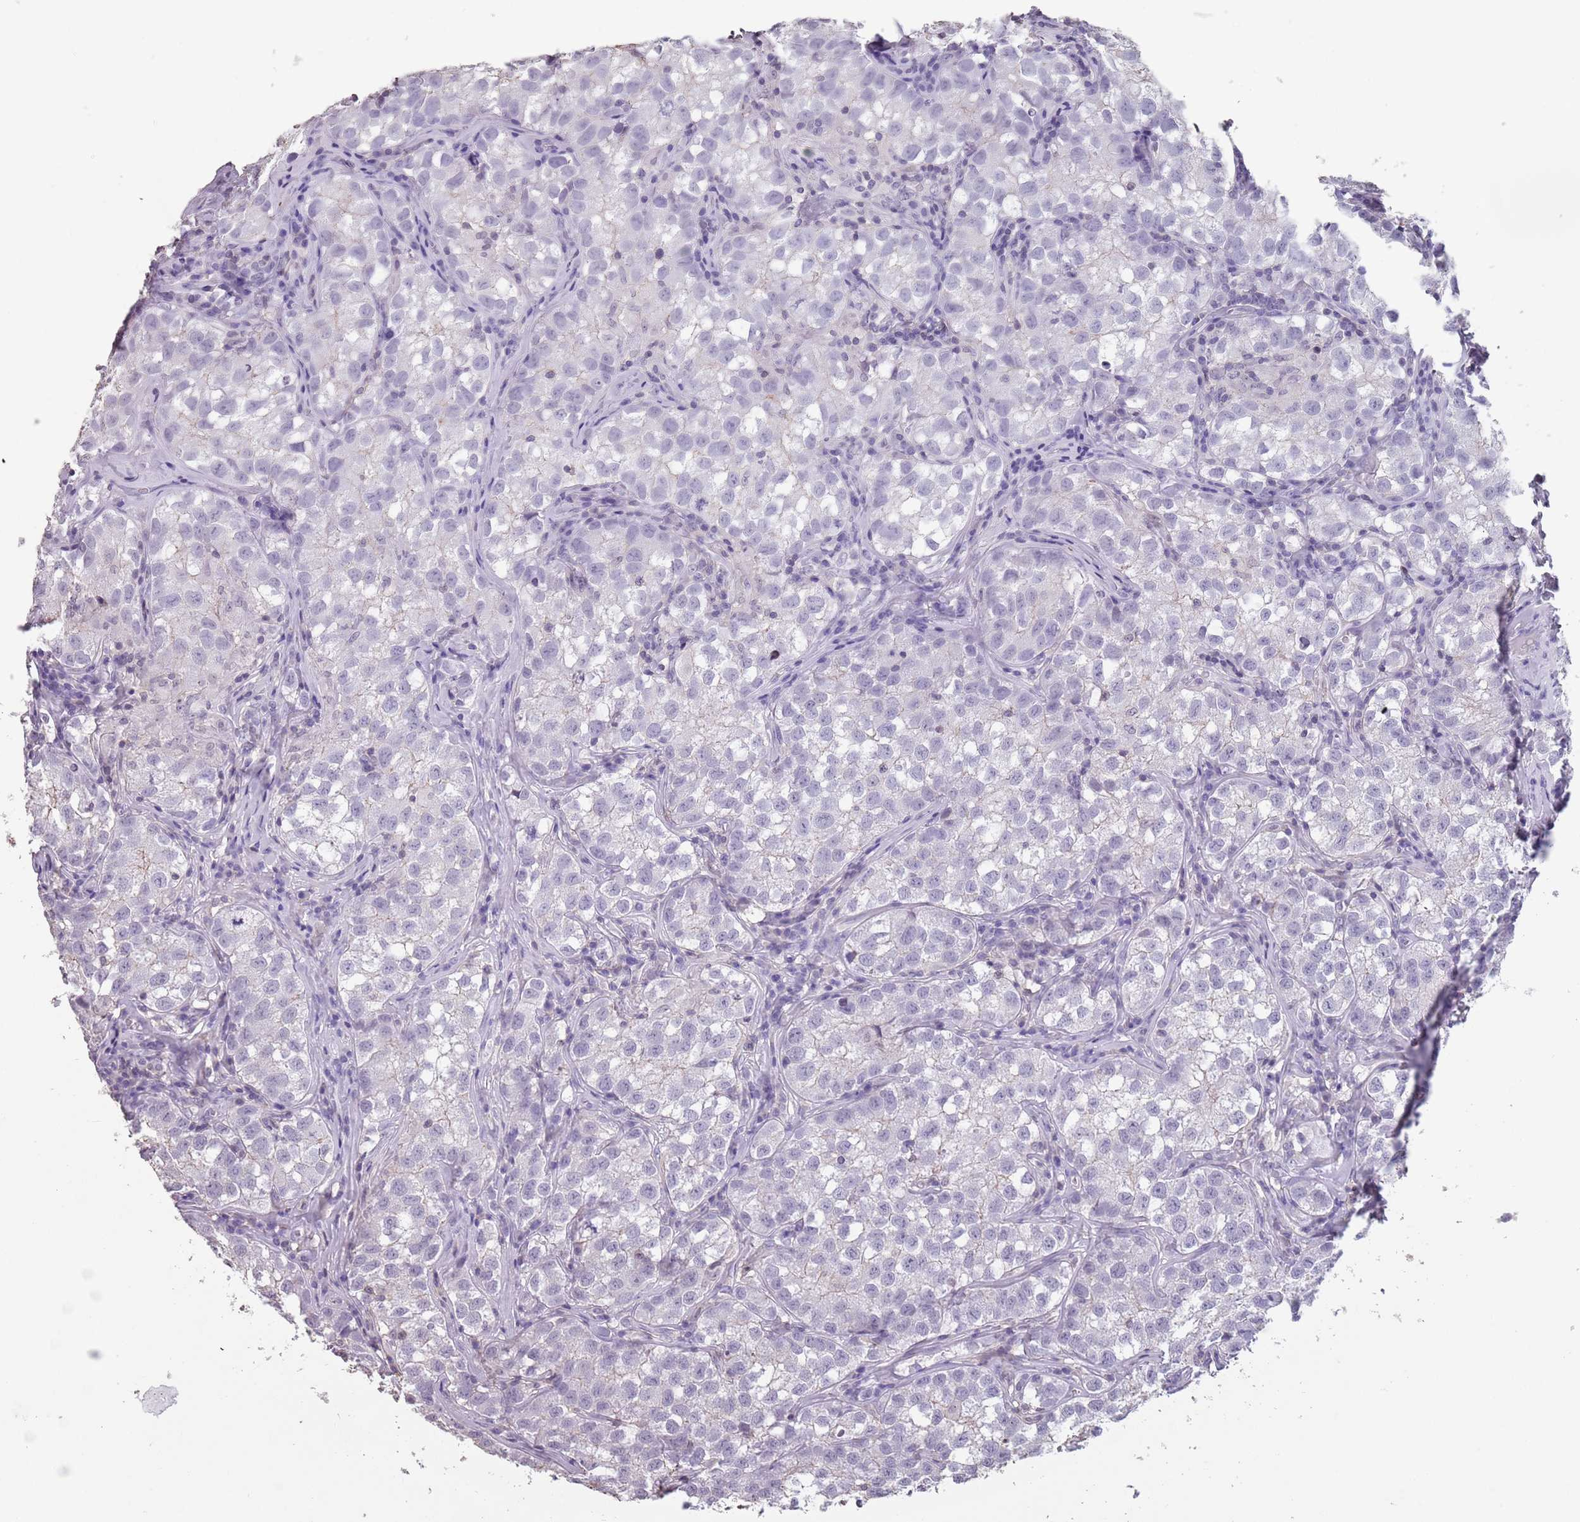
{"staining": {"intensity": "negative", "quantity": "none", "location": "none"}, "tissue": "testis cancer", "cell_type": "Tumor cells", "image_type": "cancer", "snomed": [{"axis": "morphology", "description": "Seminoma, NOS"}, {"axis": "morphology", "description": "Carcinoma, Embryonal, NOS"}, {"axis": "topography", "description": "Testis"}], "caption": "High magnification brightfield microscopy of testis seminoma stained with DAB (3,3'-diaminobenzidine) (brown) and counterstained with hematoxylin (blue): tumor cells show no significant expression. (DAB (3,3'-diaminobenzidine) immunohistochemistry (IHC), high magnification).", "gene": "SUN5", "patient": {"sex": "male", "age": 43}}